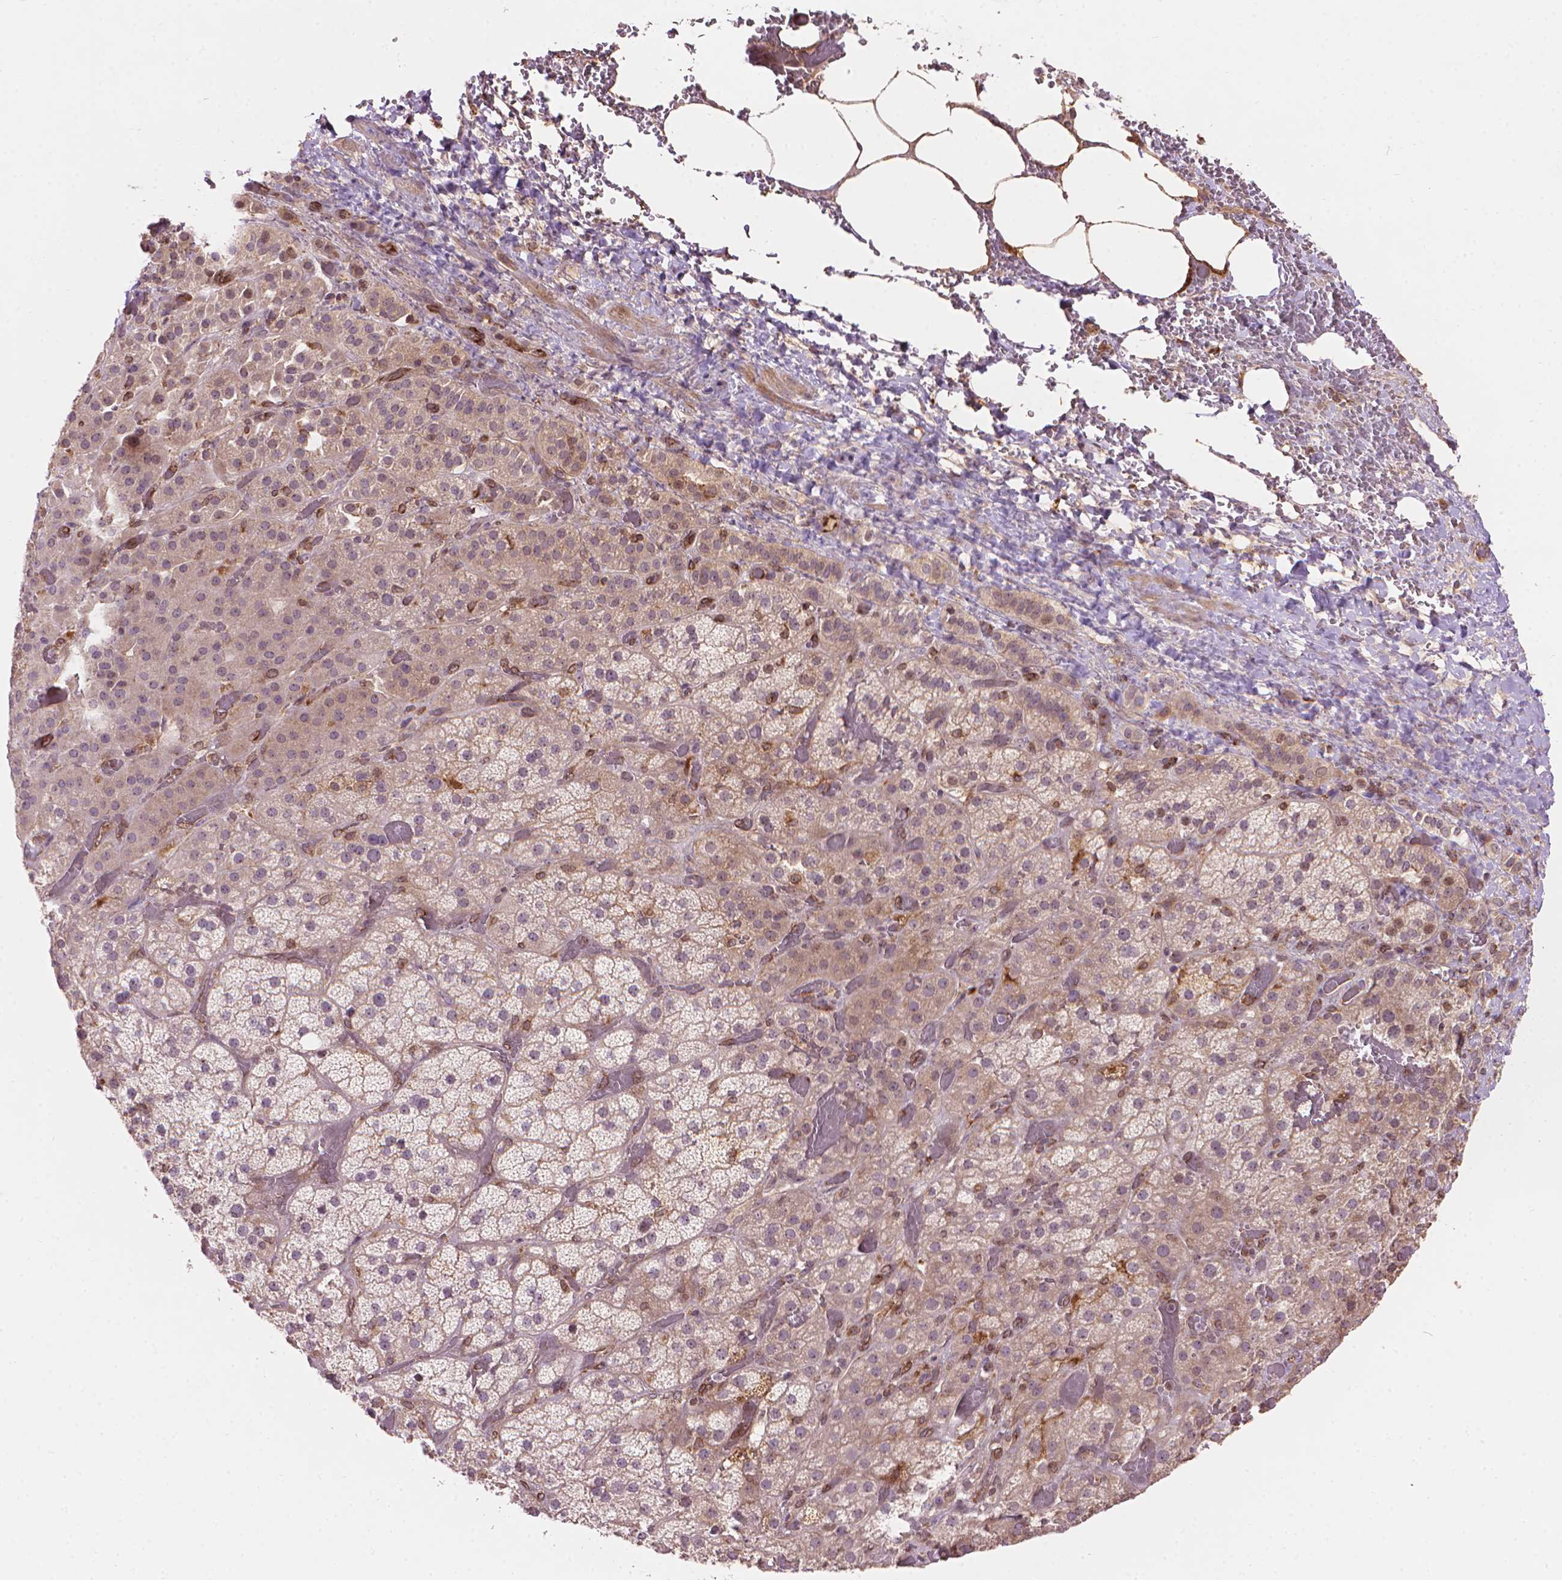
{"staining": {"intensity": "weak", "quantity": ">75%", "location": "cytoplasmic/membranous,nuclear"}, "tissue": "adrenal gland", "cell_type": "Glandular cells", "image_type": "normal", "snomed": [{"axis": "morphology", "description": "Normal tissue, NOS"}, {"axis": "topography", "description": "Adrenal gland"}], "caption": "This photomicrograph demonstrates immunohistochemistry (IHC) staining of unremarkable human adrenal gland, with low weak cytoplasmic/membranous,nuclear expression in approximately >75% of glandular cells.", "gene": "SMC2", "patient": {"sex": "male", "age": 57}}